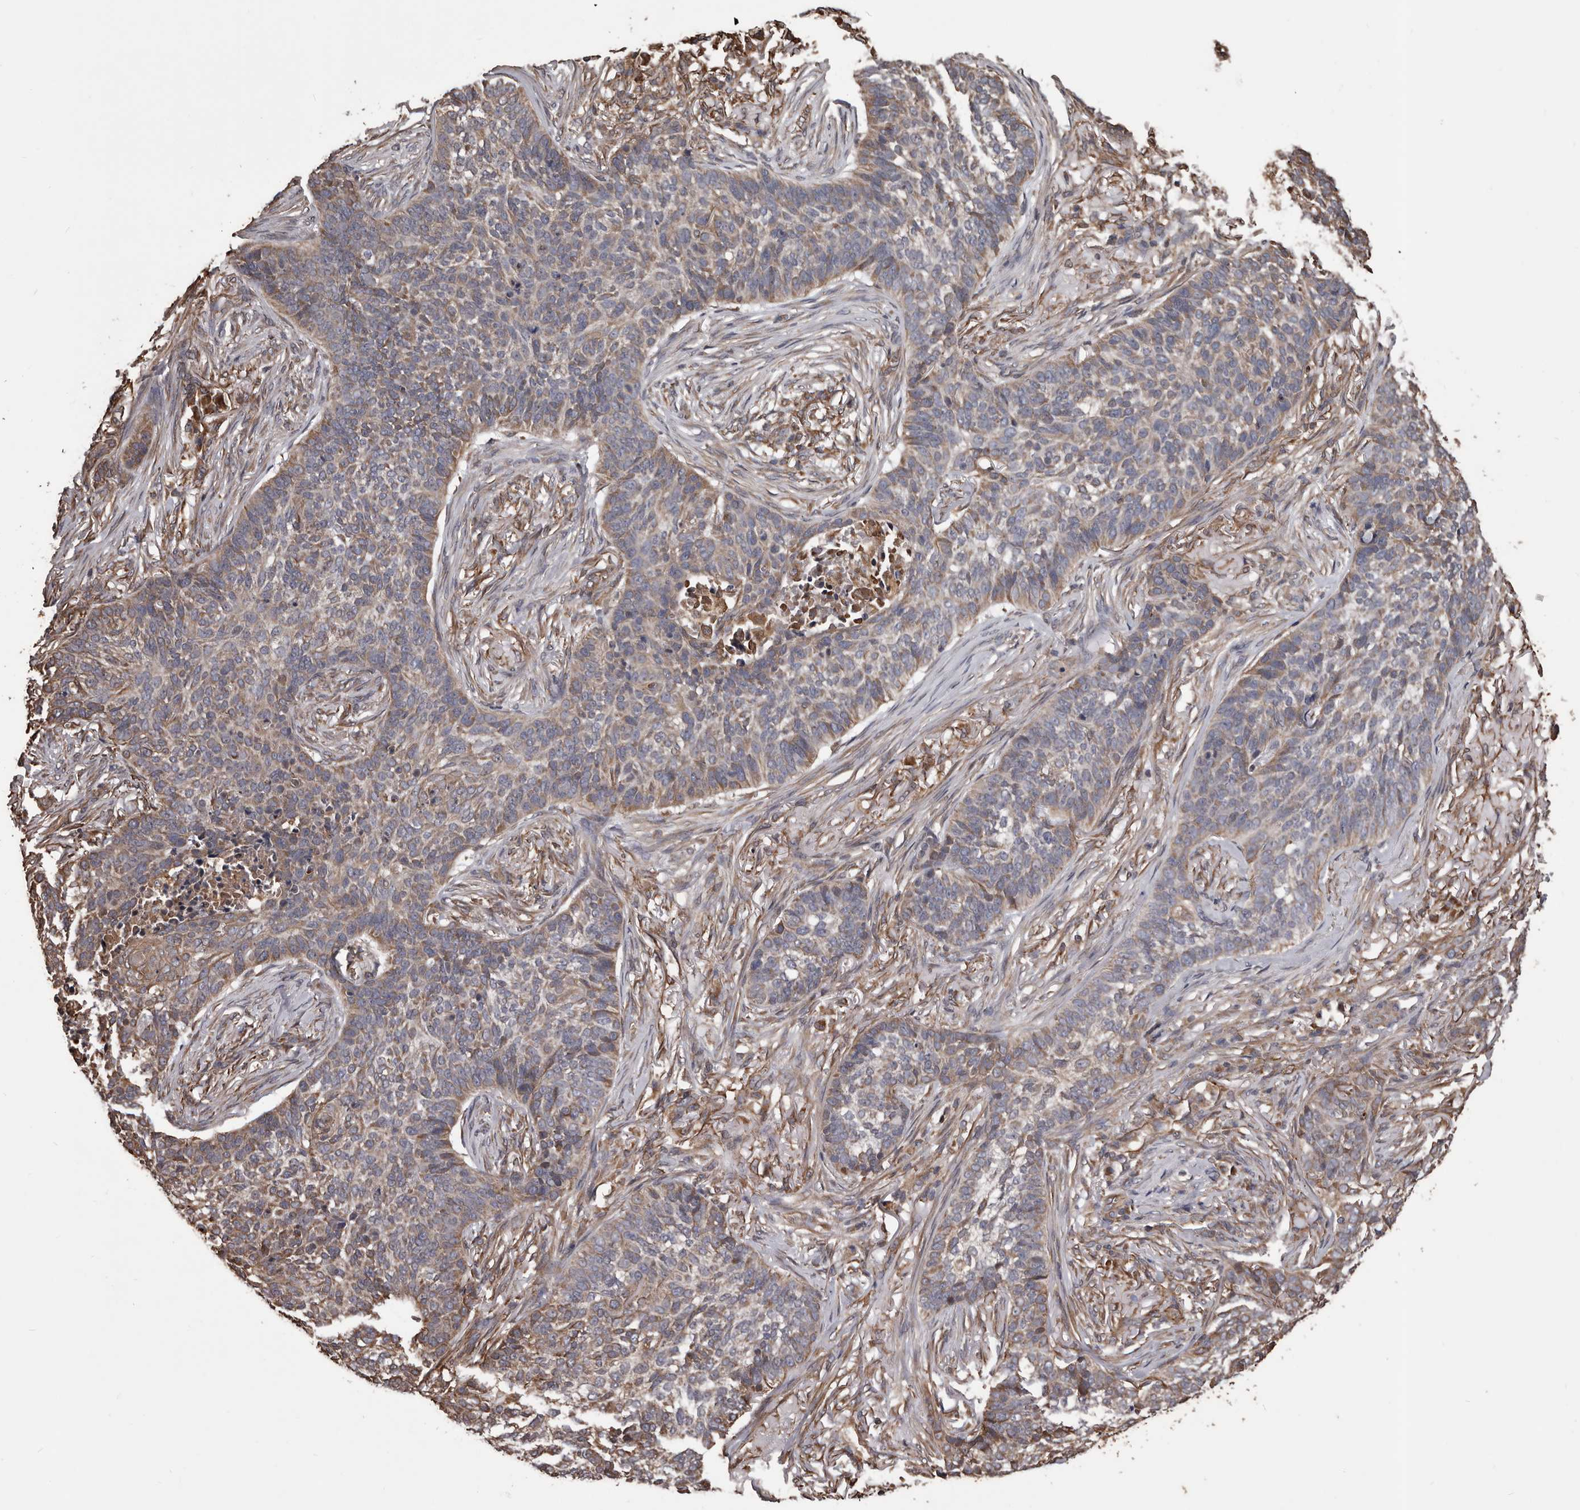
{"staining": {"intensity": "weak", "quantity": "25%-75%", "location": "cytoplasmic/membranous"}, "tissue": "skin cancer", "cell_type": "Tumor cells", "image_type": "cancer", "snomed": [{"axis": "morphology", "description": "Basal cell carcinoma"}, {"axis": "topography", "description": "Skin"}], "caption": "Skin cancer (basal cell carcinoma) was stained to show a protein in brown. There is low levels of weak cytoplasmic/membranous positivity in about 25%-75% of tumor cells. (DAB IHC with brightfield microscopy, high magnification).", "gene": "CEP104", "patient": {"sex": "male", "age": 85}}